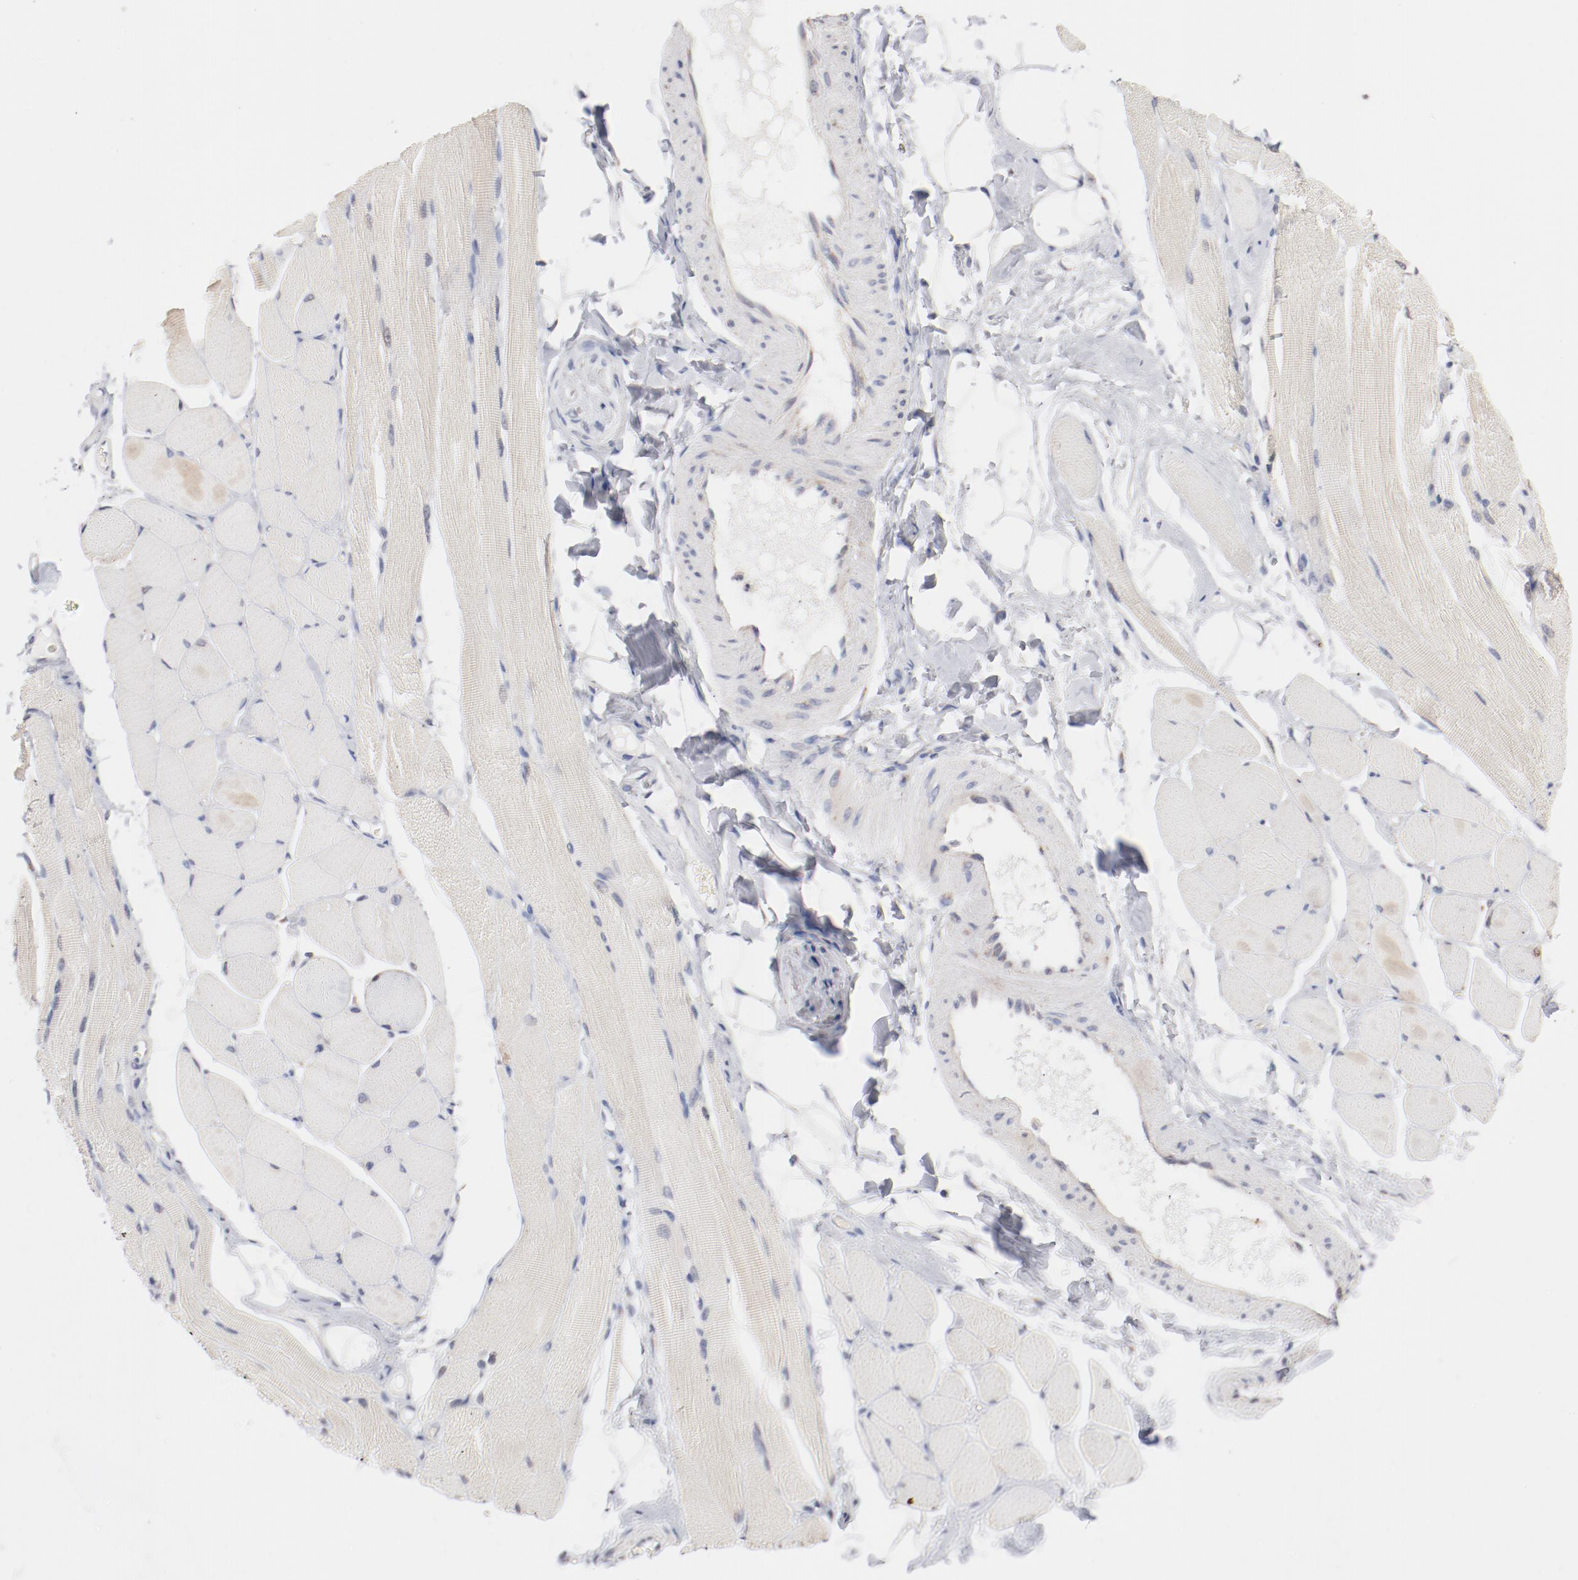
{"staining": {"intensity": "weak", "quantity": ">75%", "location": "cytoplasmic/membranous"}, "tissue": "skeletal muscle", "cell_type": "Myocytes", "image_type": "normal", "snomed": [{"axis": "morphology", "description": "Normal tissue, NOS"}, {"axis": "topography", "description": "Skeletal muscle"}, {"axis": "topography", "description": "Peripheral nerve tissue"}], "caption": "A brown stain shows weak cytoplasmic/membranous expression of a protein in myocytes of benign human skeletal muscle. (Stains: DAB (3,3'-diaminobenzidine) in brown, nuclei in blue, Microscopy: brightfield microscopy at high magnification).", "gene": "AK7", "patient": {"sex": "female", "age": 84}}